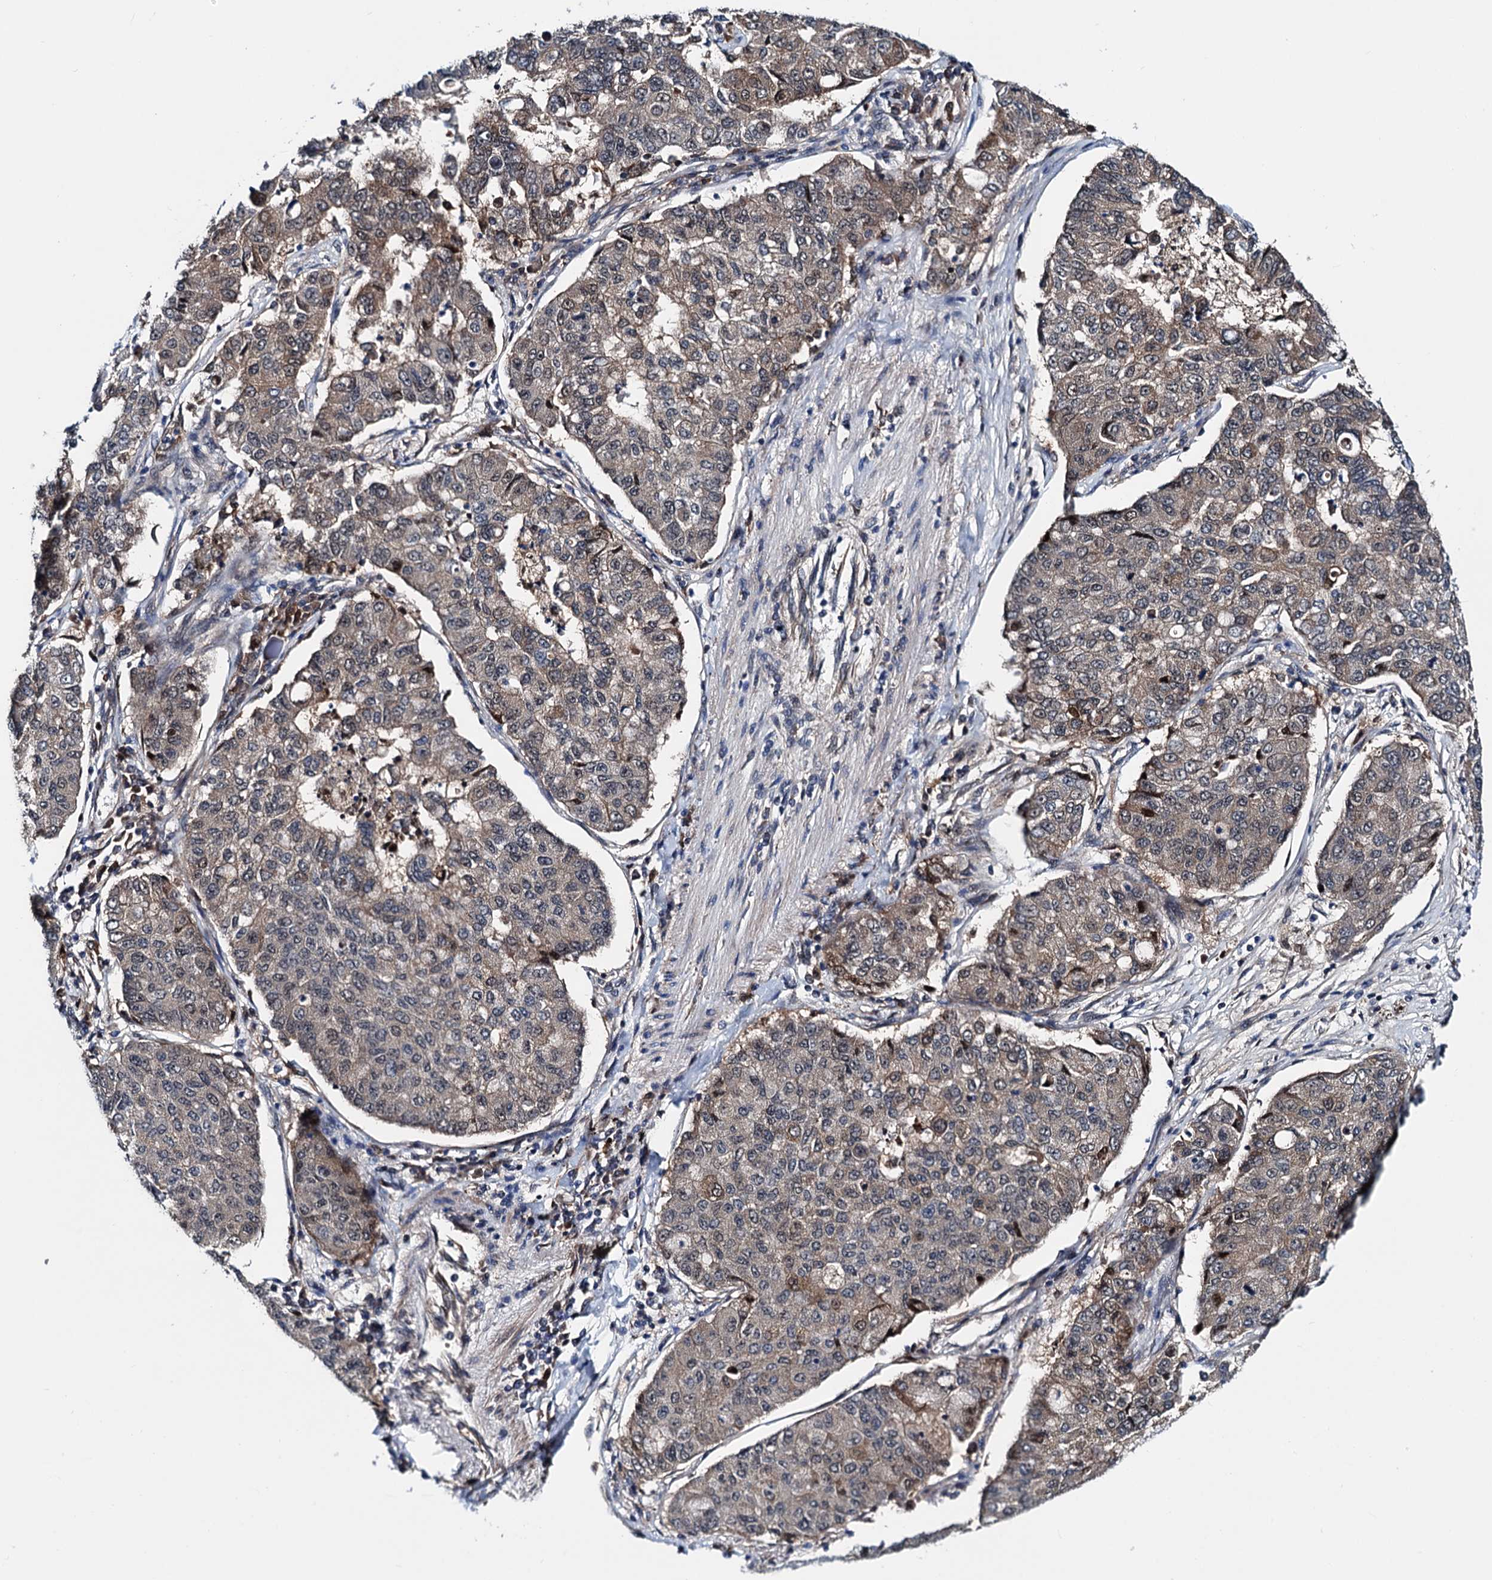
{"staining": {"intensity": "moderate", "quantity": "<25%", "location": "cytoplasmic/membranous,nuclear"}, "tissue": "lung cancer", "cell_type": "Tumor cells", "image_type": "cancer", "snomed": [{"axis": "morphology", "description": "Squamous cell carcinoma, NOS"}, {"axis": "topography", "description": "Lung"}], "caption": "There is low levels of moderate cytoplasmic/membranous and nuclear expression in tumor cells of lung cancer, as demonstrated by immunohistochemical staining (brown color).", "gene": "COA4", "patient": {"sex": "male", "age": 74}}